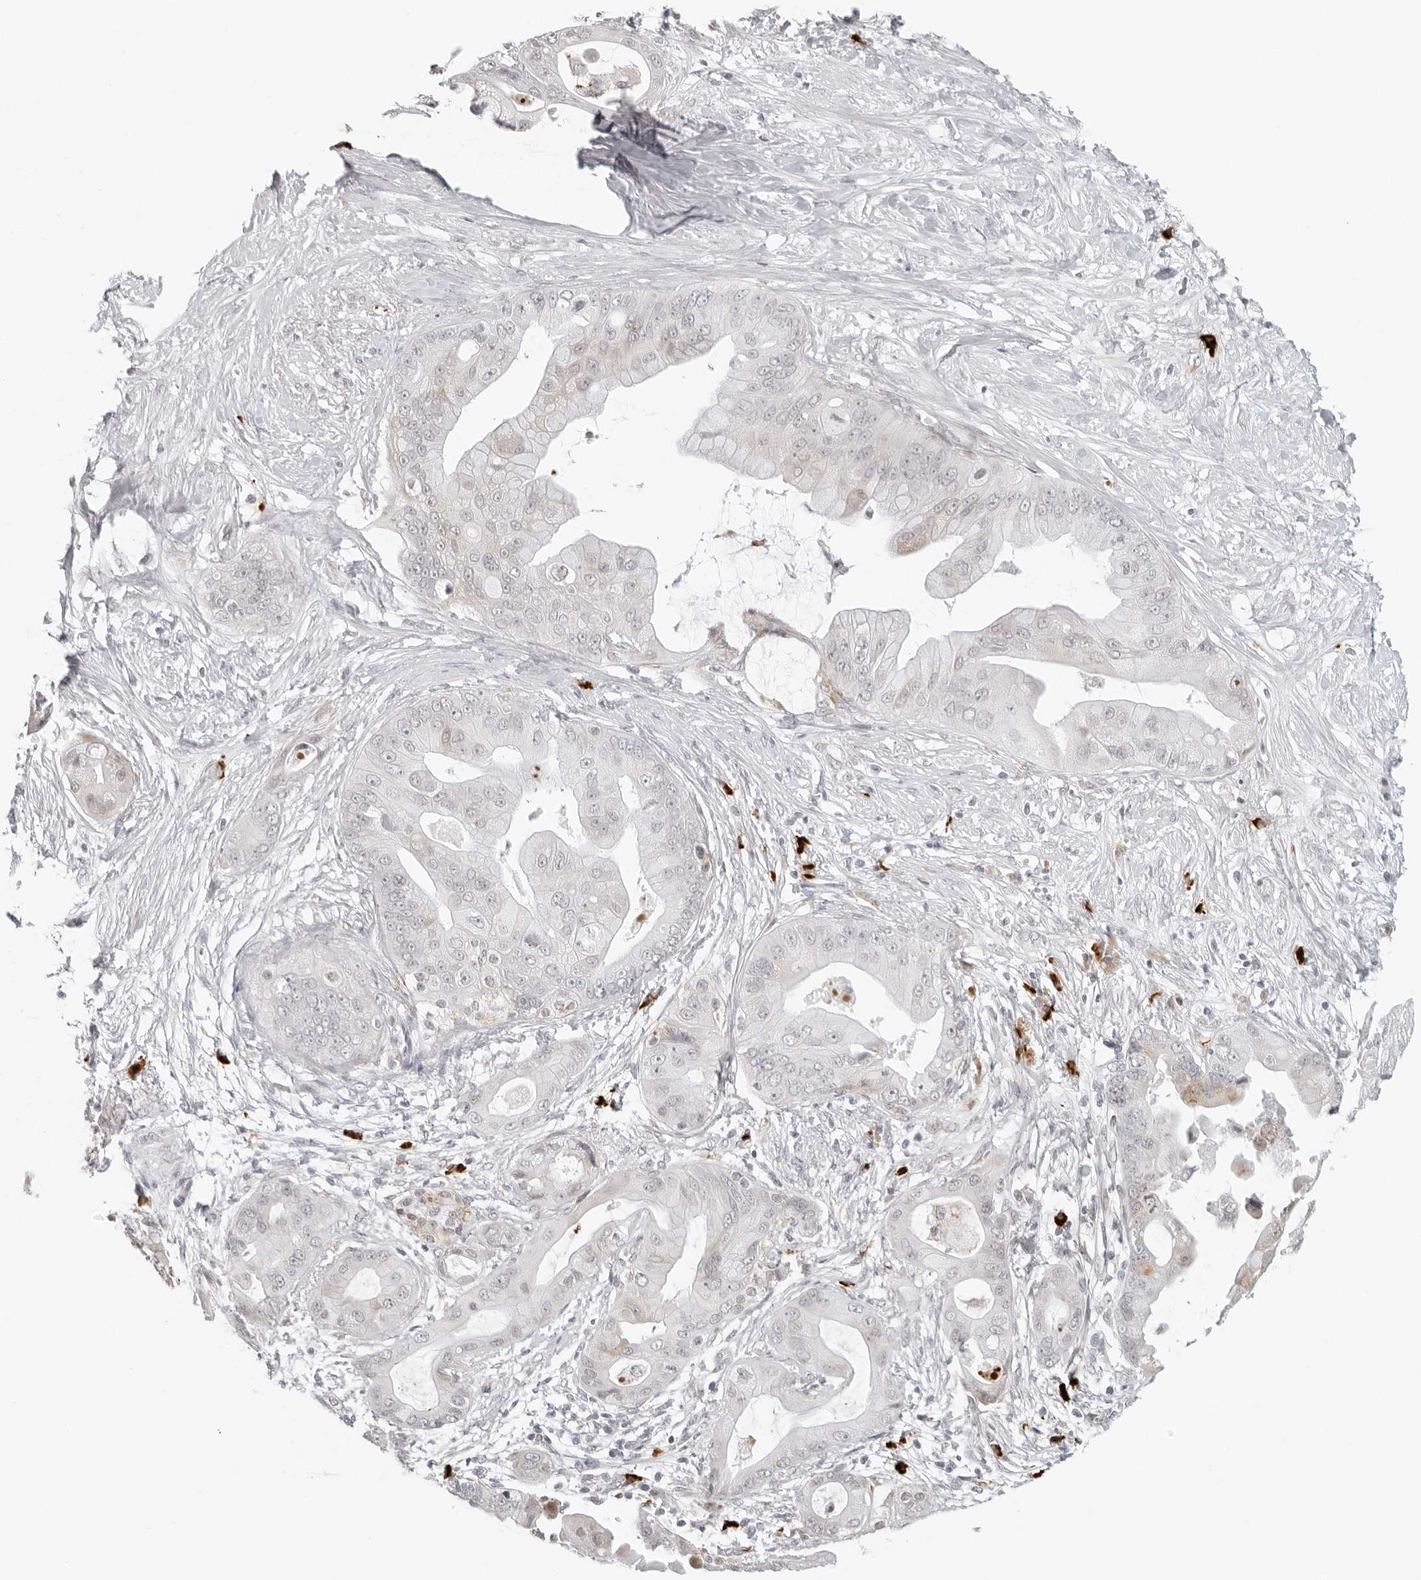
{"staining": {"intensity": "negative", "quantity": "none", "location": "none"}, "tissue": "pancreatic cancer", "cell_type": "Tumor cells", "image_type": "cancer", "snomed": [{"axis": "morphology", "description": "Adenocarcinoma, NOS"}, {"axis": "topography", "description": "Pancreas"}], "caption": "The micrograph reveals no significant expression in tumor cells of pancreatic adenocarcinoma.", "gene": "ZNF678", "patient": {"sex": "female", "age": 75}}